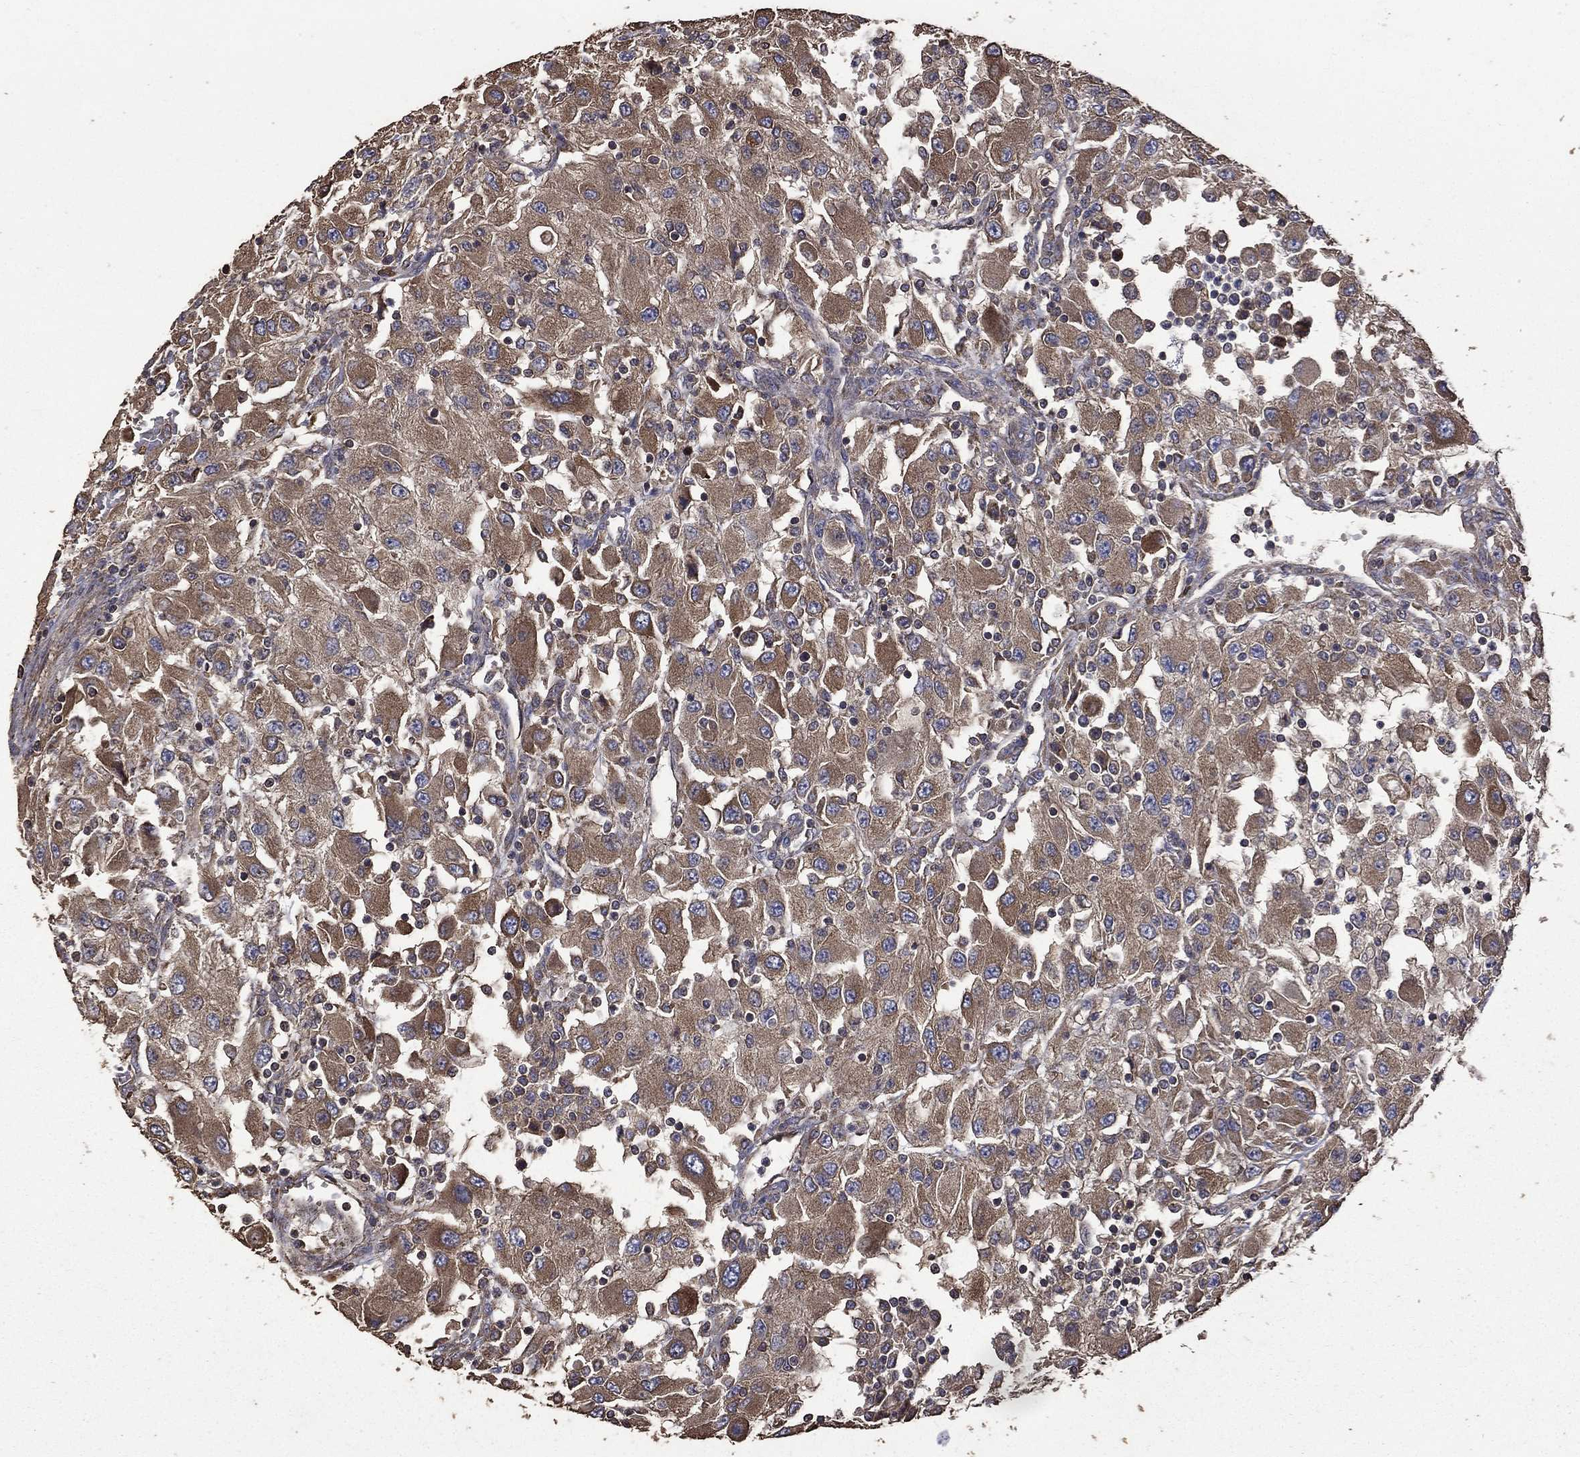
{"staining": {"intensity": "moderate", "quantity": ">75%", "location": "cytoplasmic/membranous"}, "tissue": "renal cancer", "cell_type": "Tumor cells", "image_type": "cancer", "snomed": [{"axis": "morphology", "description": "Adenocarcinoma, NOS"}, {"axis": "topography", "description": "Kidney"}], "caption": "Tumor cells exhibit moderate cytoplasmic/membranous expression in approximately >75% of cells in renal adenocarcinoma.", "gene": "METTL27", "patient": {"sex": "female", "age": 67}}